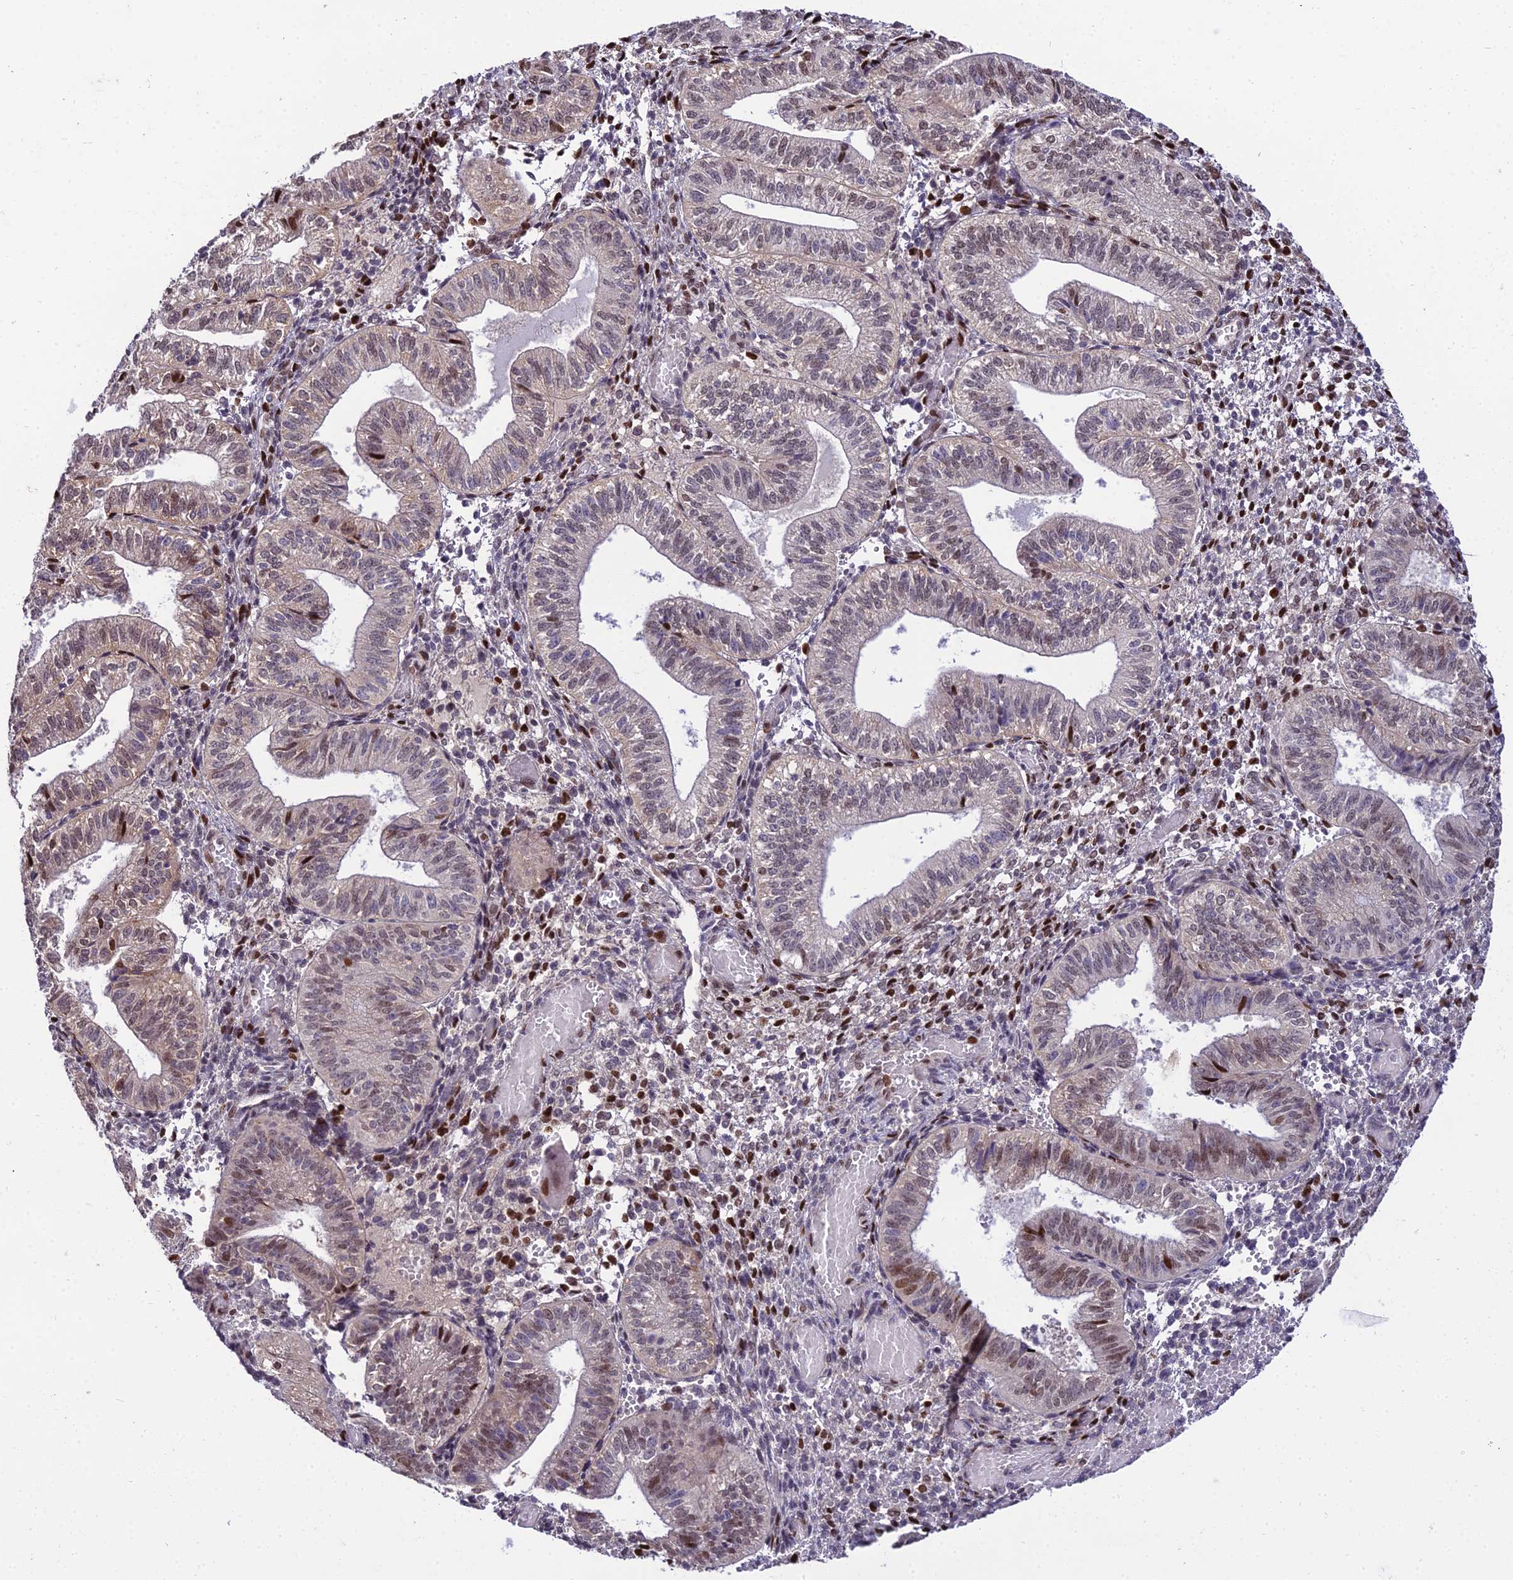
{"staining": {"intensity": "moderate", "quantity": "25%-75%", "location": "nuclear"}, "tissue": "endometrium", "cell_type": "Cells in endometrial stroma", "image_type": "normal", "snomed": [{"axis": "morphology", "description": "Normal tissue, NOS"}, {"axis": "topography", "description": "Endometrium"}], "caption": "Approximately 25%-75% of cells in endometrial stroma in benign human endometrium demonstrate moderate nuclear protein positivity as visualized by brown immunohistochemical staining.", "gene": "ZNF707", "patient": {"sex": "female", "age": 34}}